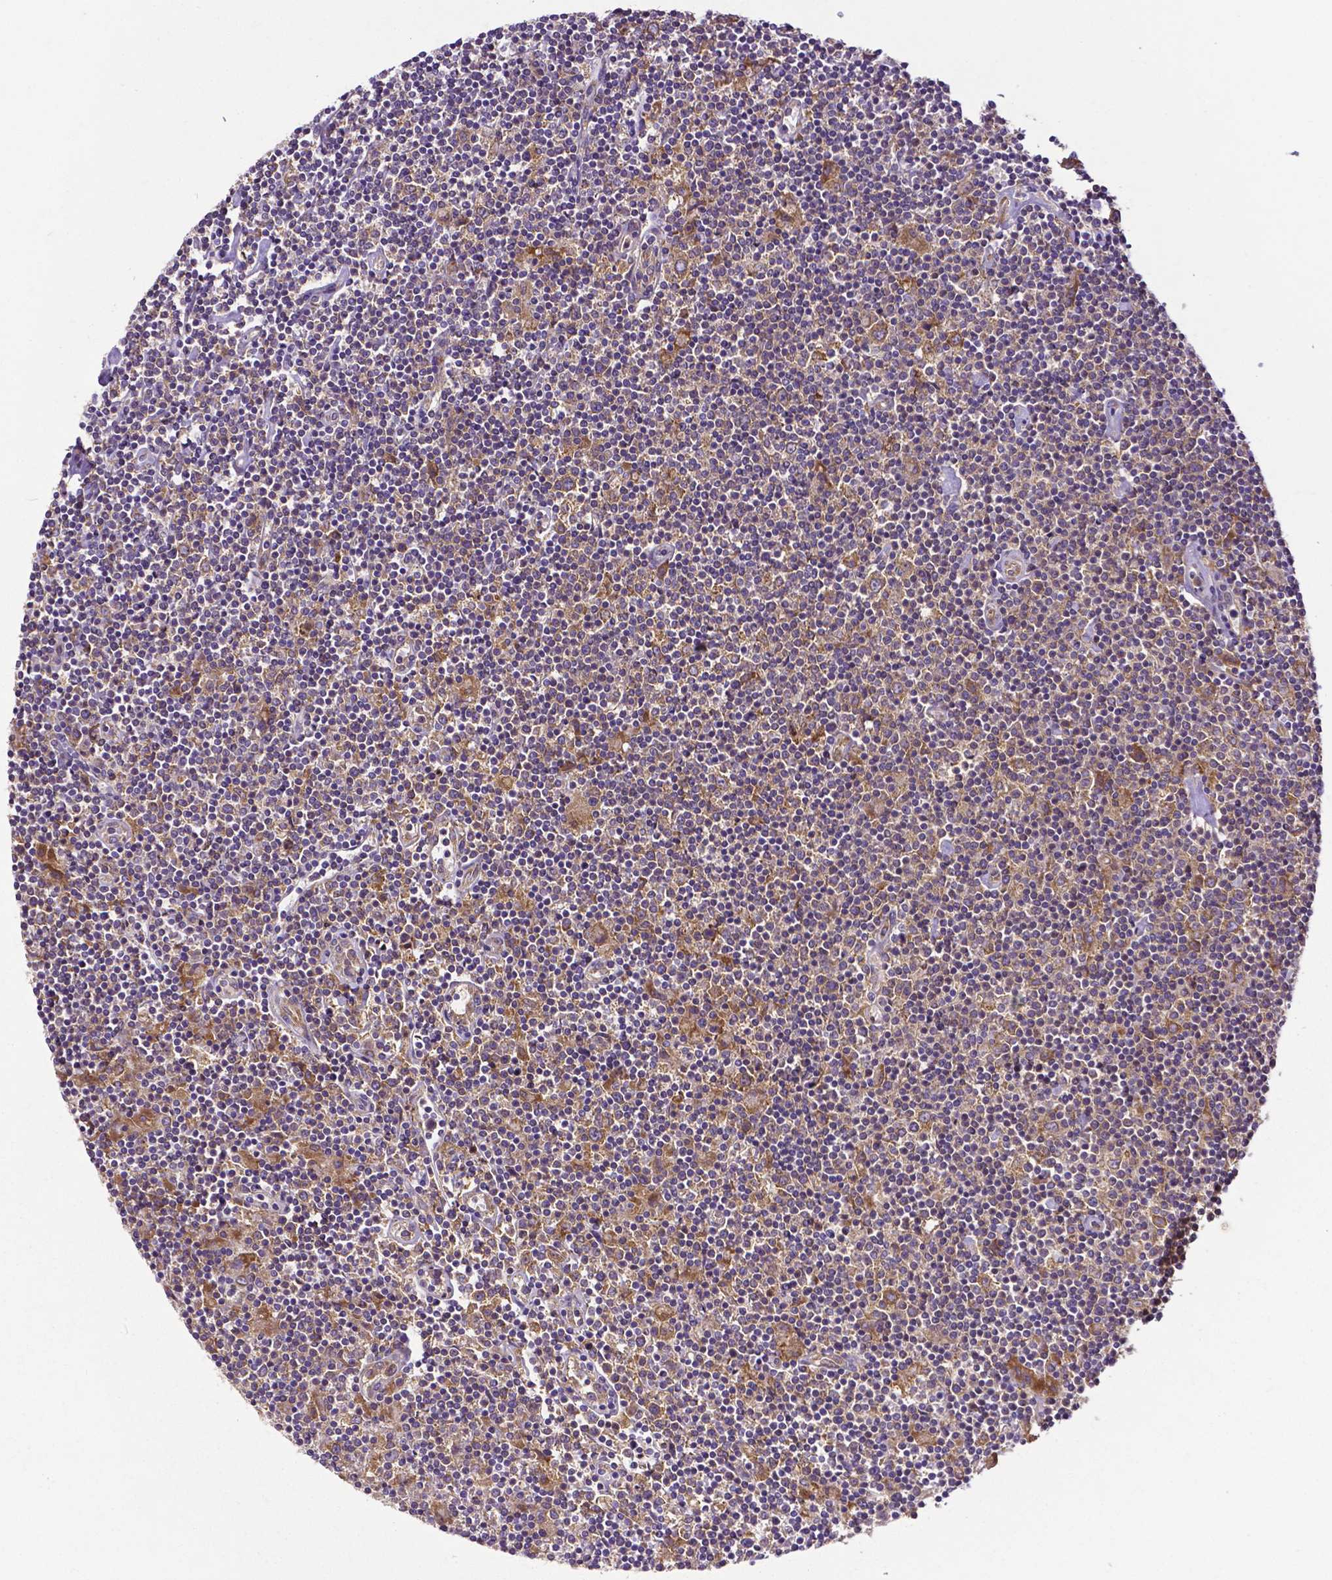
{"staining": {"intensity": "moderate", "quantity": ">75%", "location": "cytoplasmic/membranous"}, "tissue": "lymphoma", "cell_type": "Tumor cells", "image_type": "cancer", "snomed": [{"axis": "morphology", "description": "Hodgkin's disease, NOS"}, {"axis": "topography", "description": "Lymph node"}], "caption": "A brown stain labels moderate cytoplasmic/membranous expression of a protein in Hodgkin's disease tumor cells.", "gene": "DICER1", "patient": {"sex": "male", "age": 40}}